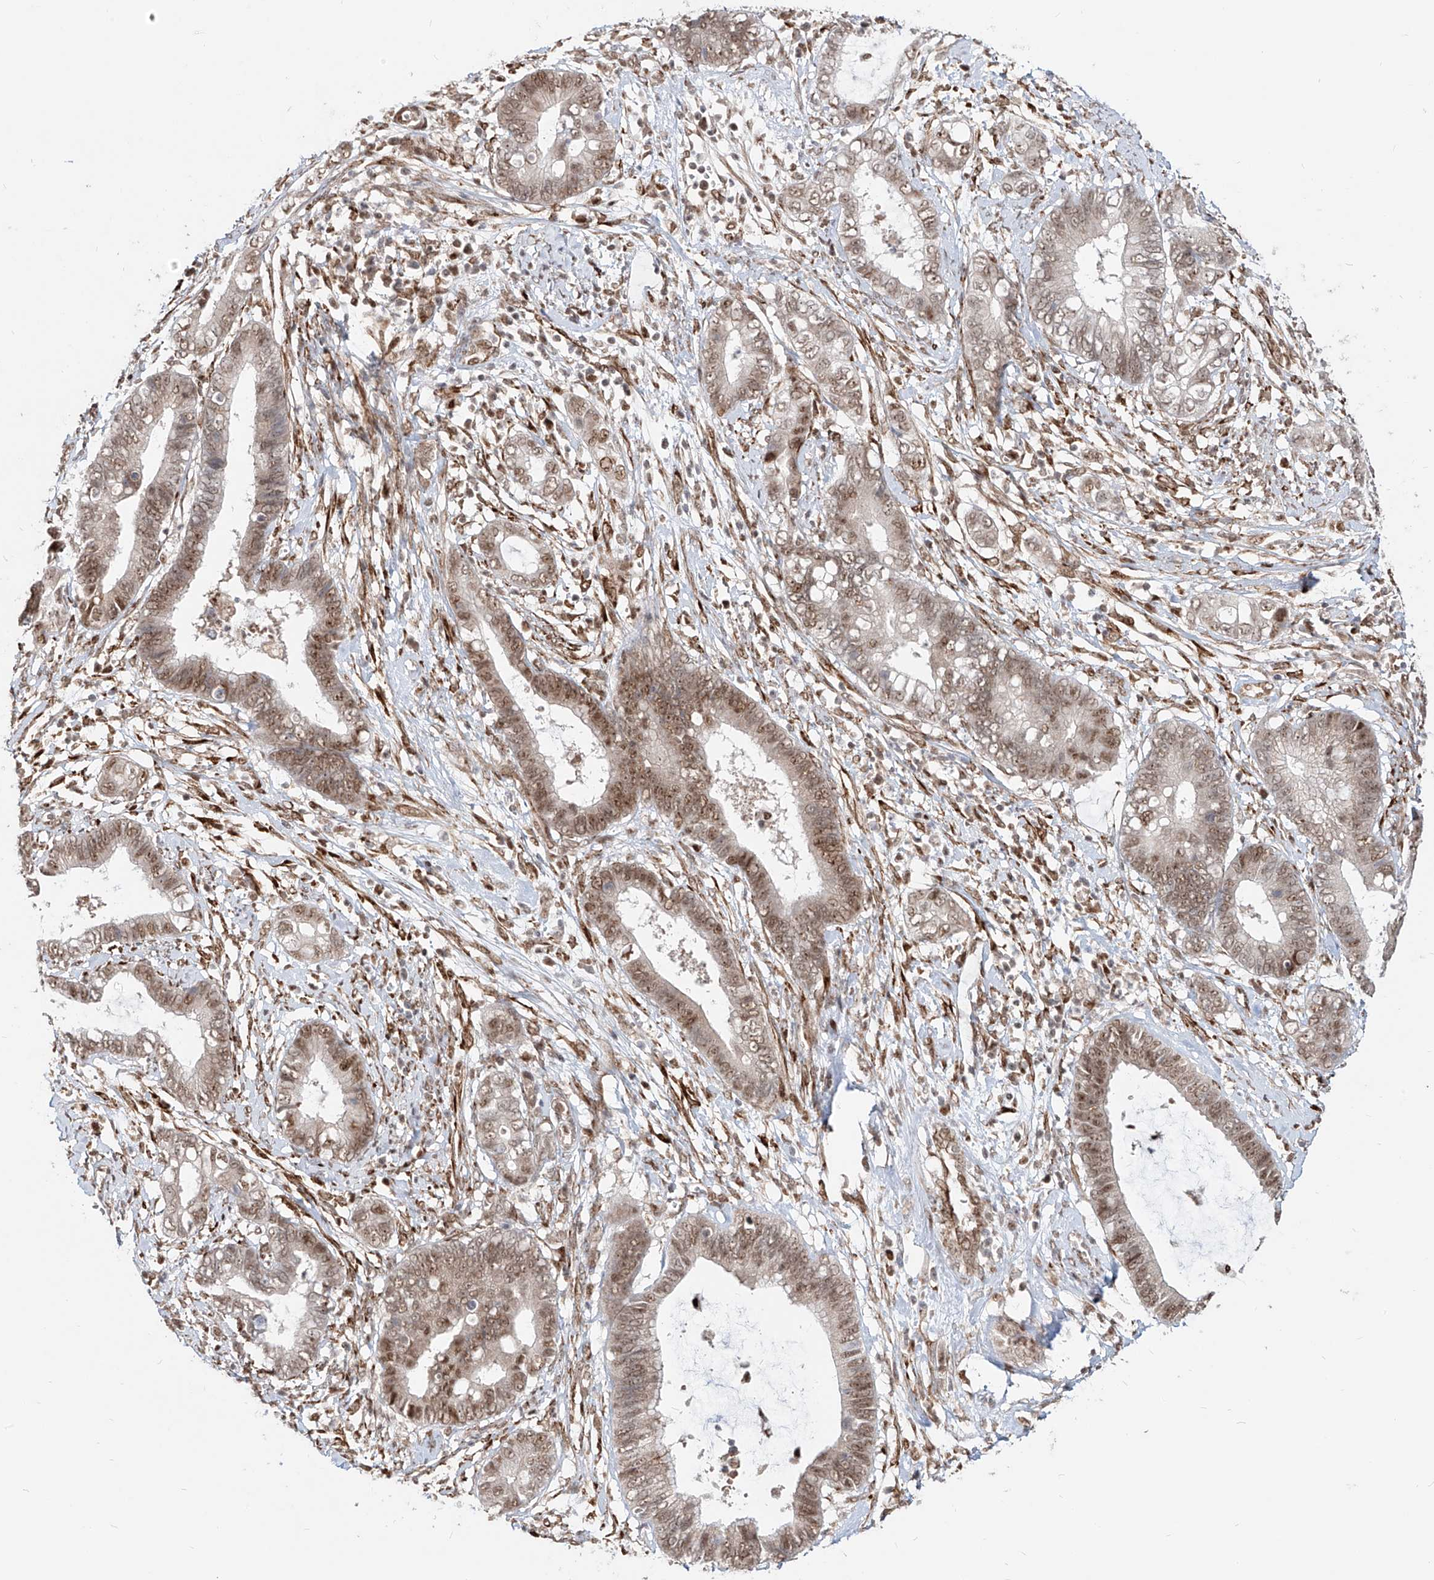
{"staining": {"intensity": "moderate", "quantity": ">75%", "location": "nuclear"}, "tissue": "cervical cancer", "cell_type": "Tumor cells", "image_type": "cancer", "snomed": [{"axis": "morphology", "description": "Adenocarcinoma, NOS"}, {"axis": "topography", "description": "Cervix"}], "caption": "A photomicrograph of human adenocarcinoma (cervical) stained for a protein demonstrates moderate nuclear brown staining in tumor cells.", "gene": "ZNF710", "patient": {"sex": "female", "age": 44}}